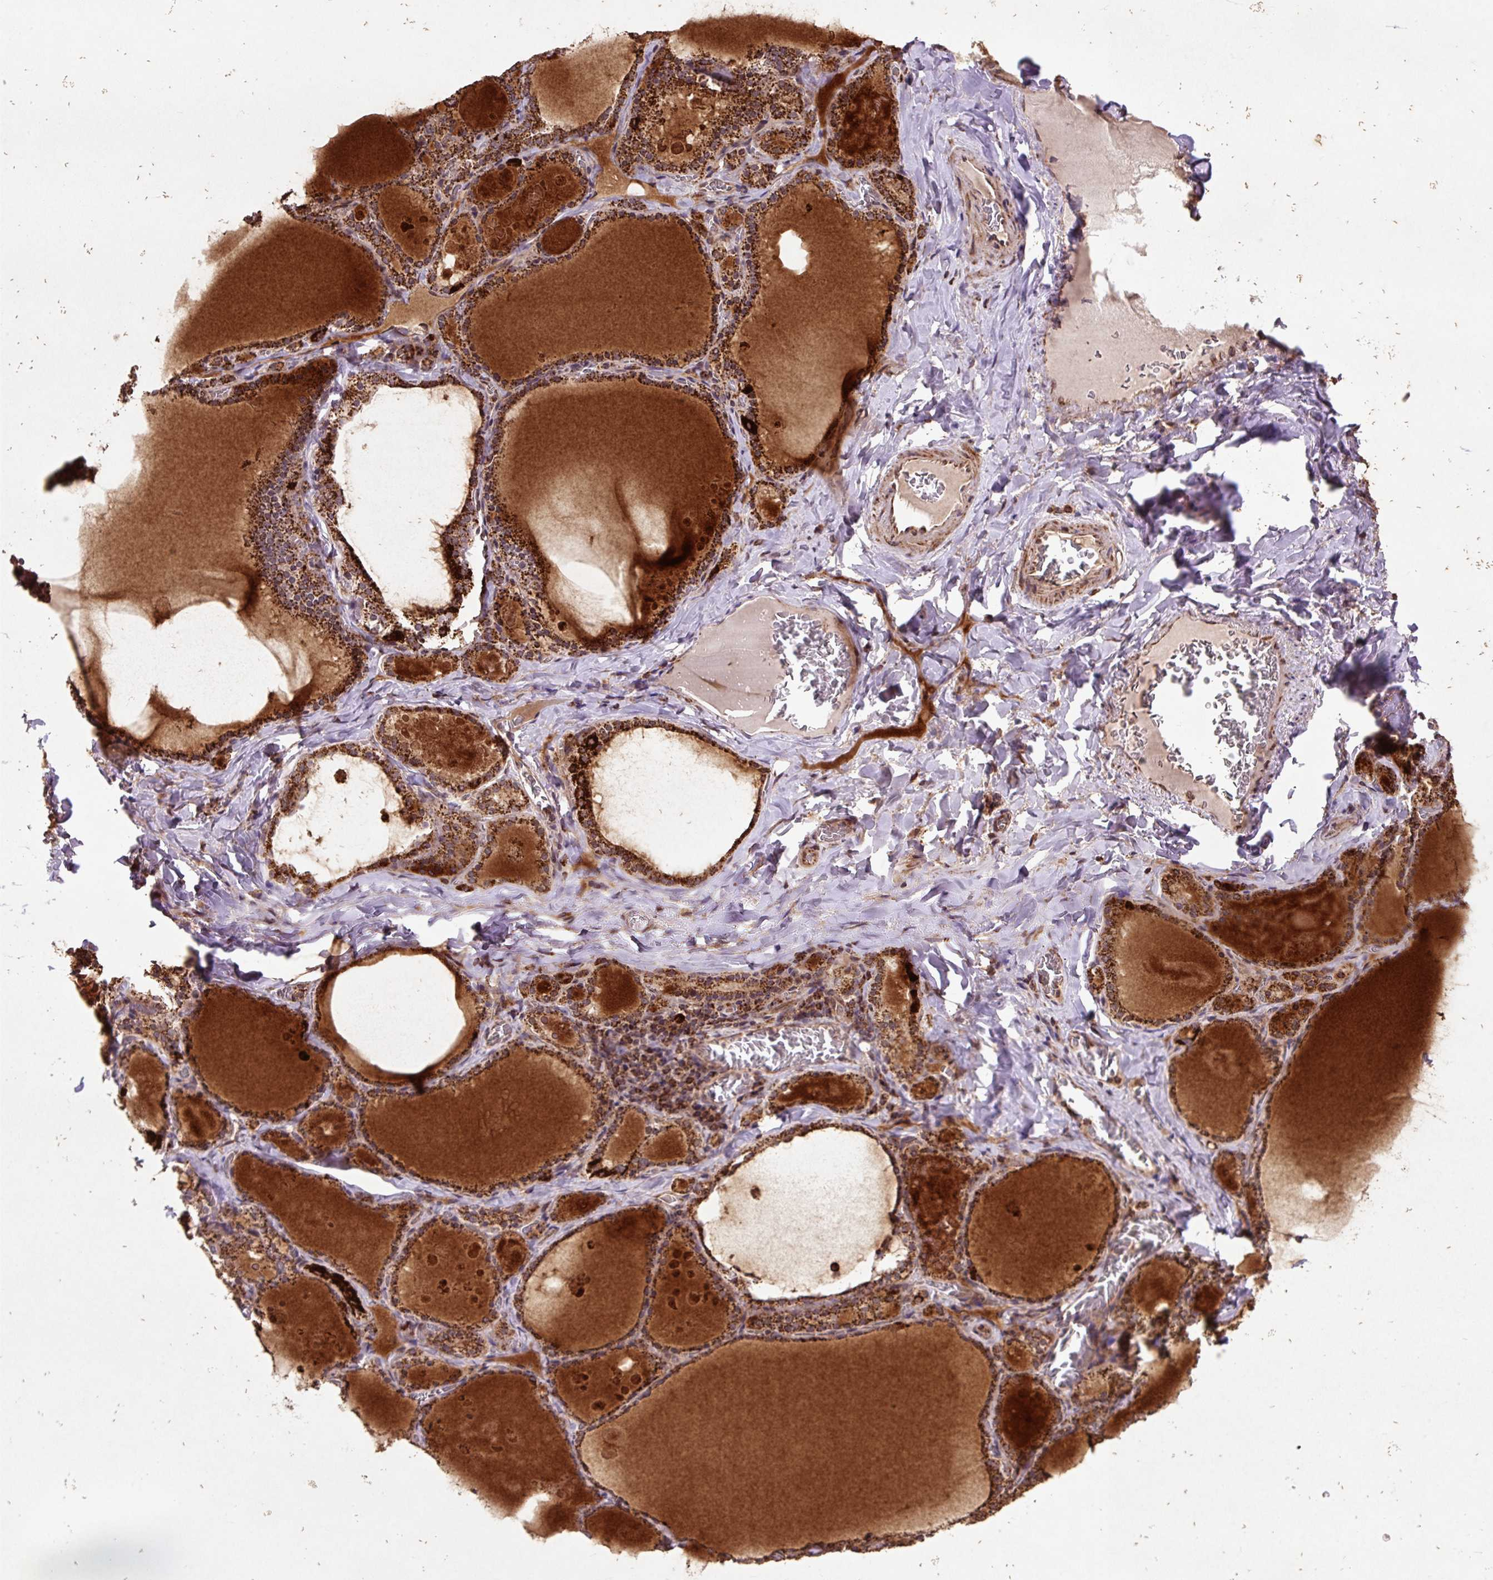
{"staining": {"intensity": "strong", "quantity": ">75%", "location": "cytoplasmic/membranous"}, "tissue": "thyroid gland", "cell_type": "Glandular cells", "image_type": "normal", "snomed": [{"axis": "morphology", "description": "Normal tissue, NOS"}, {"axis": "topography", "description": "Thyroid gland"}], "caption": "An image of thyroid gland stained for a protein displays strong cytoplasmic/membranous brown staining in glandular cells.", "gene": "ATP5F1A", "patient": {"sex": "male", "age": 56}}